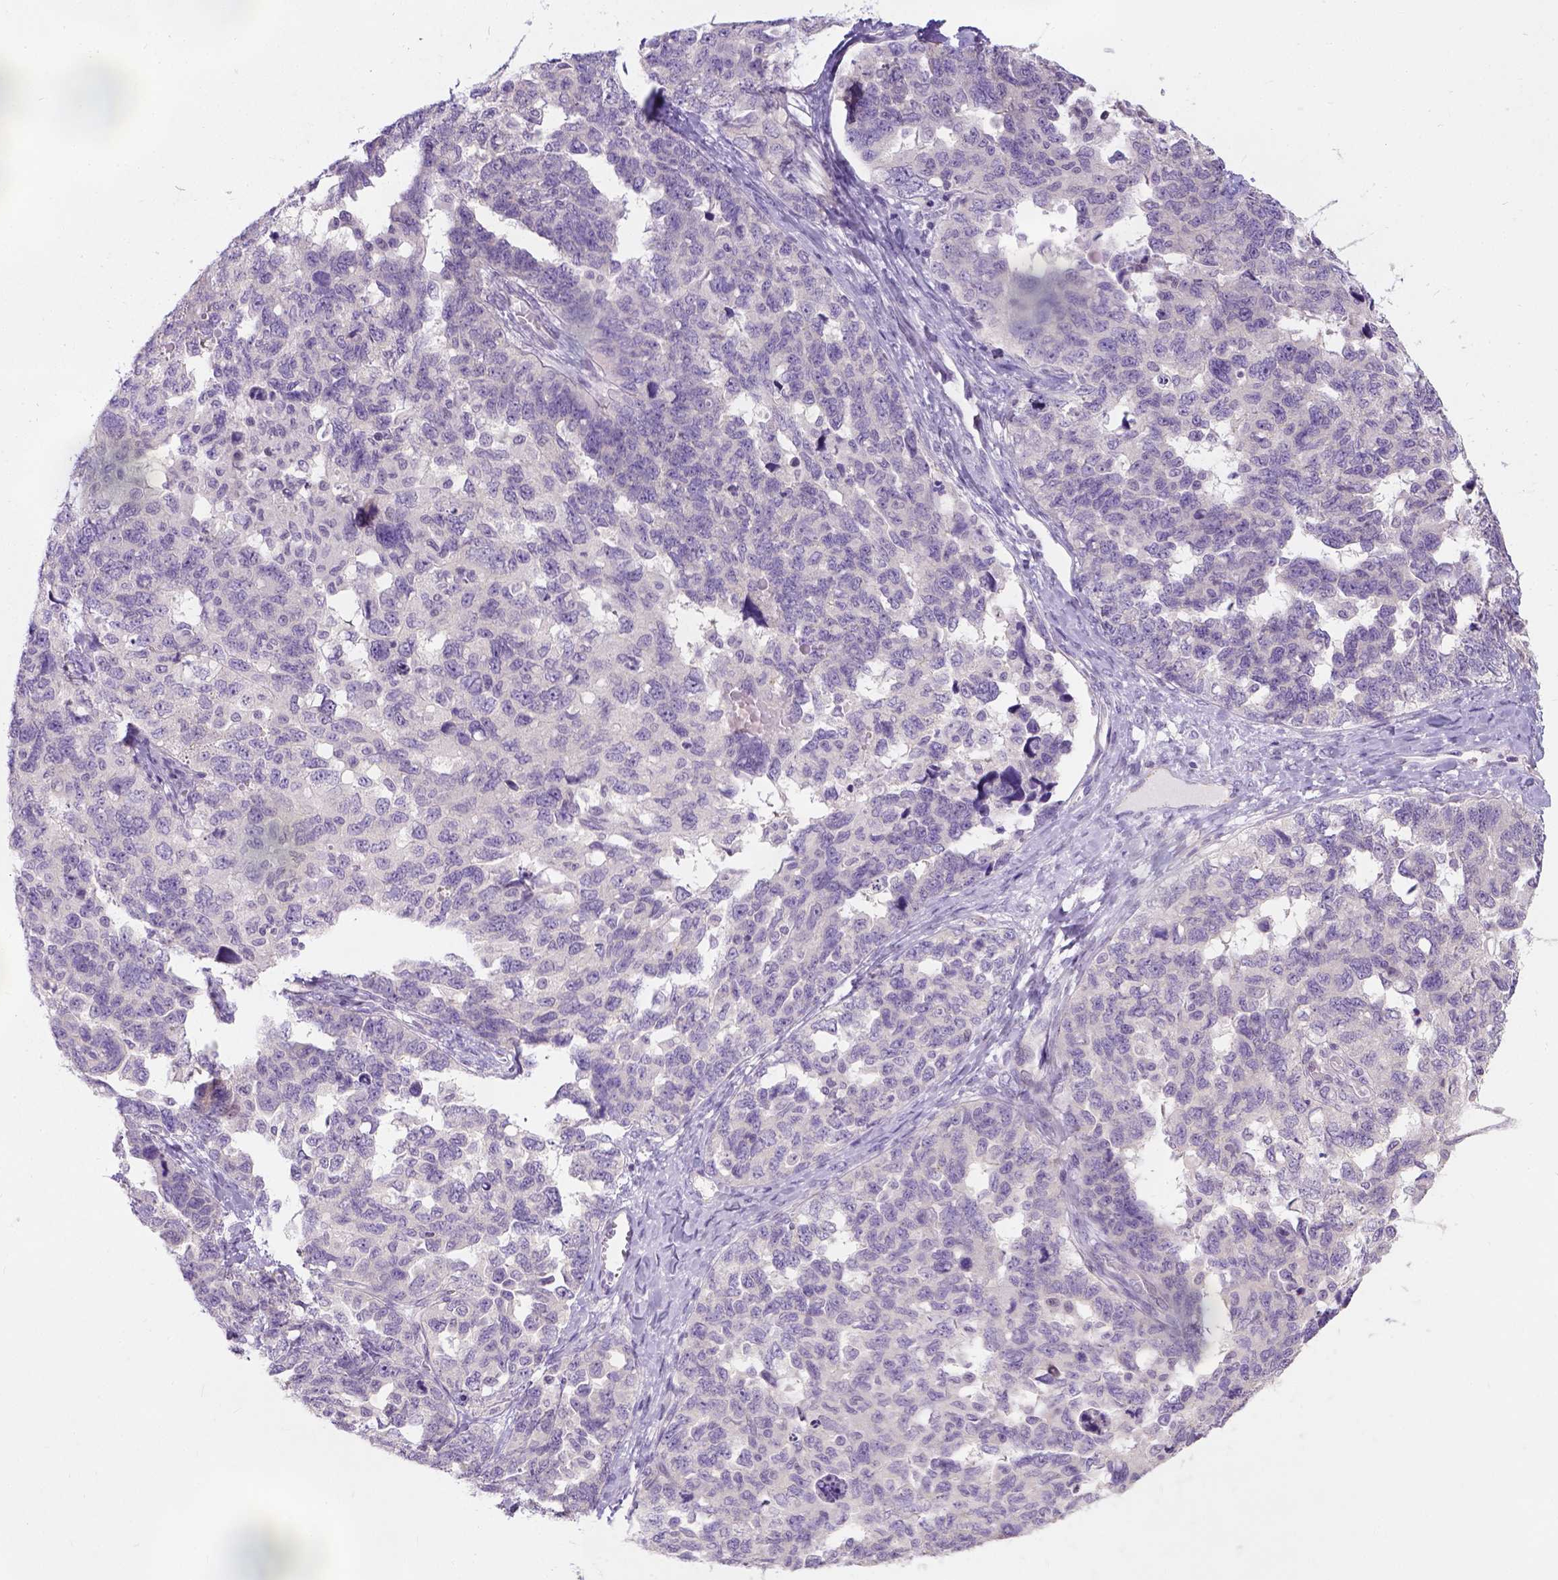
{"staining": {"intensity": "negative", "quantity": "none", "location": "none"}, "tissue": "ovarian cancer", "cell_type": "Tumor cells", "image_type": "cancer", "snomed": [{"axis": "morphology", "description": "Cystadenocarcinoma, serous, NOS"}, {"axis": "topography", "description": "Ovary"}], "caption": "A histopathology image of human serous cystadenocarcinoma (ovarian) is negative for staining in tumor cells. (Brightfield microscopy of DAB (3,3'-diaminobenzidine) immunohistochemistry (IHC) at high magnification).", "gene": "C20orf144", "patient": {"sex": "female", "age": 69}}